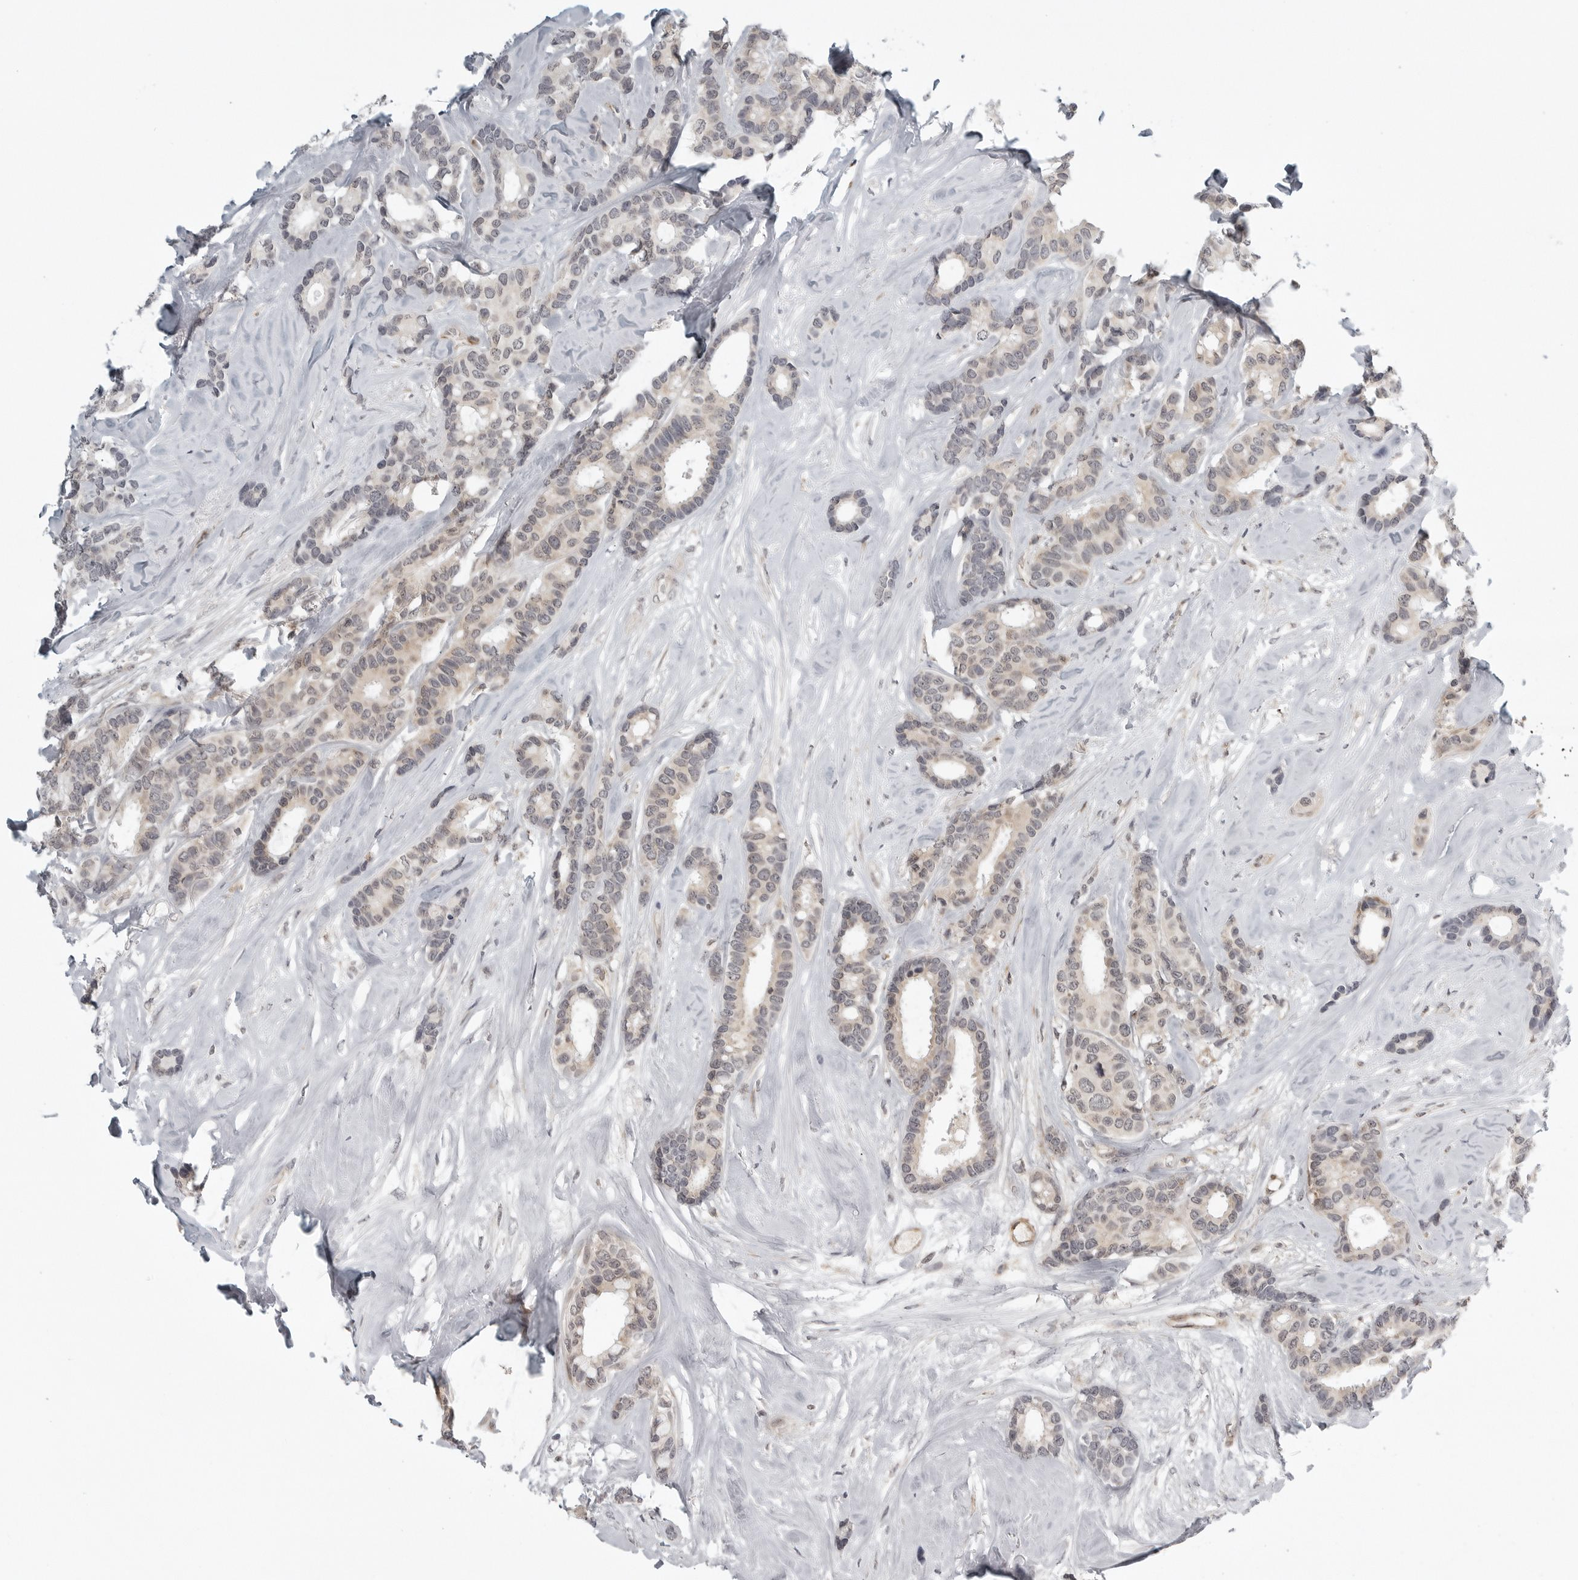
{"staining": {"intensity": "weak", "quantity": "<25%", "location": "nuclear"}, "tissue": "breast cancer", "cell_type": "Tumor cells", "image_type": "cancer", "snomed": [{"axis": "morphology", "description": "Duct carcinoma"}, {"axis": "topography", "description": "Breast"}], "caption": "Human breast cancer (intraductal carcinoma) stained for a protein using IHC displays no staining in tumor cells.", "gene": "TUT4", "patient": {"sex": "female", "age": 87}}